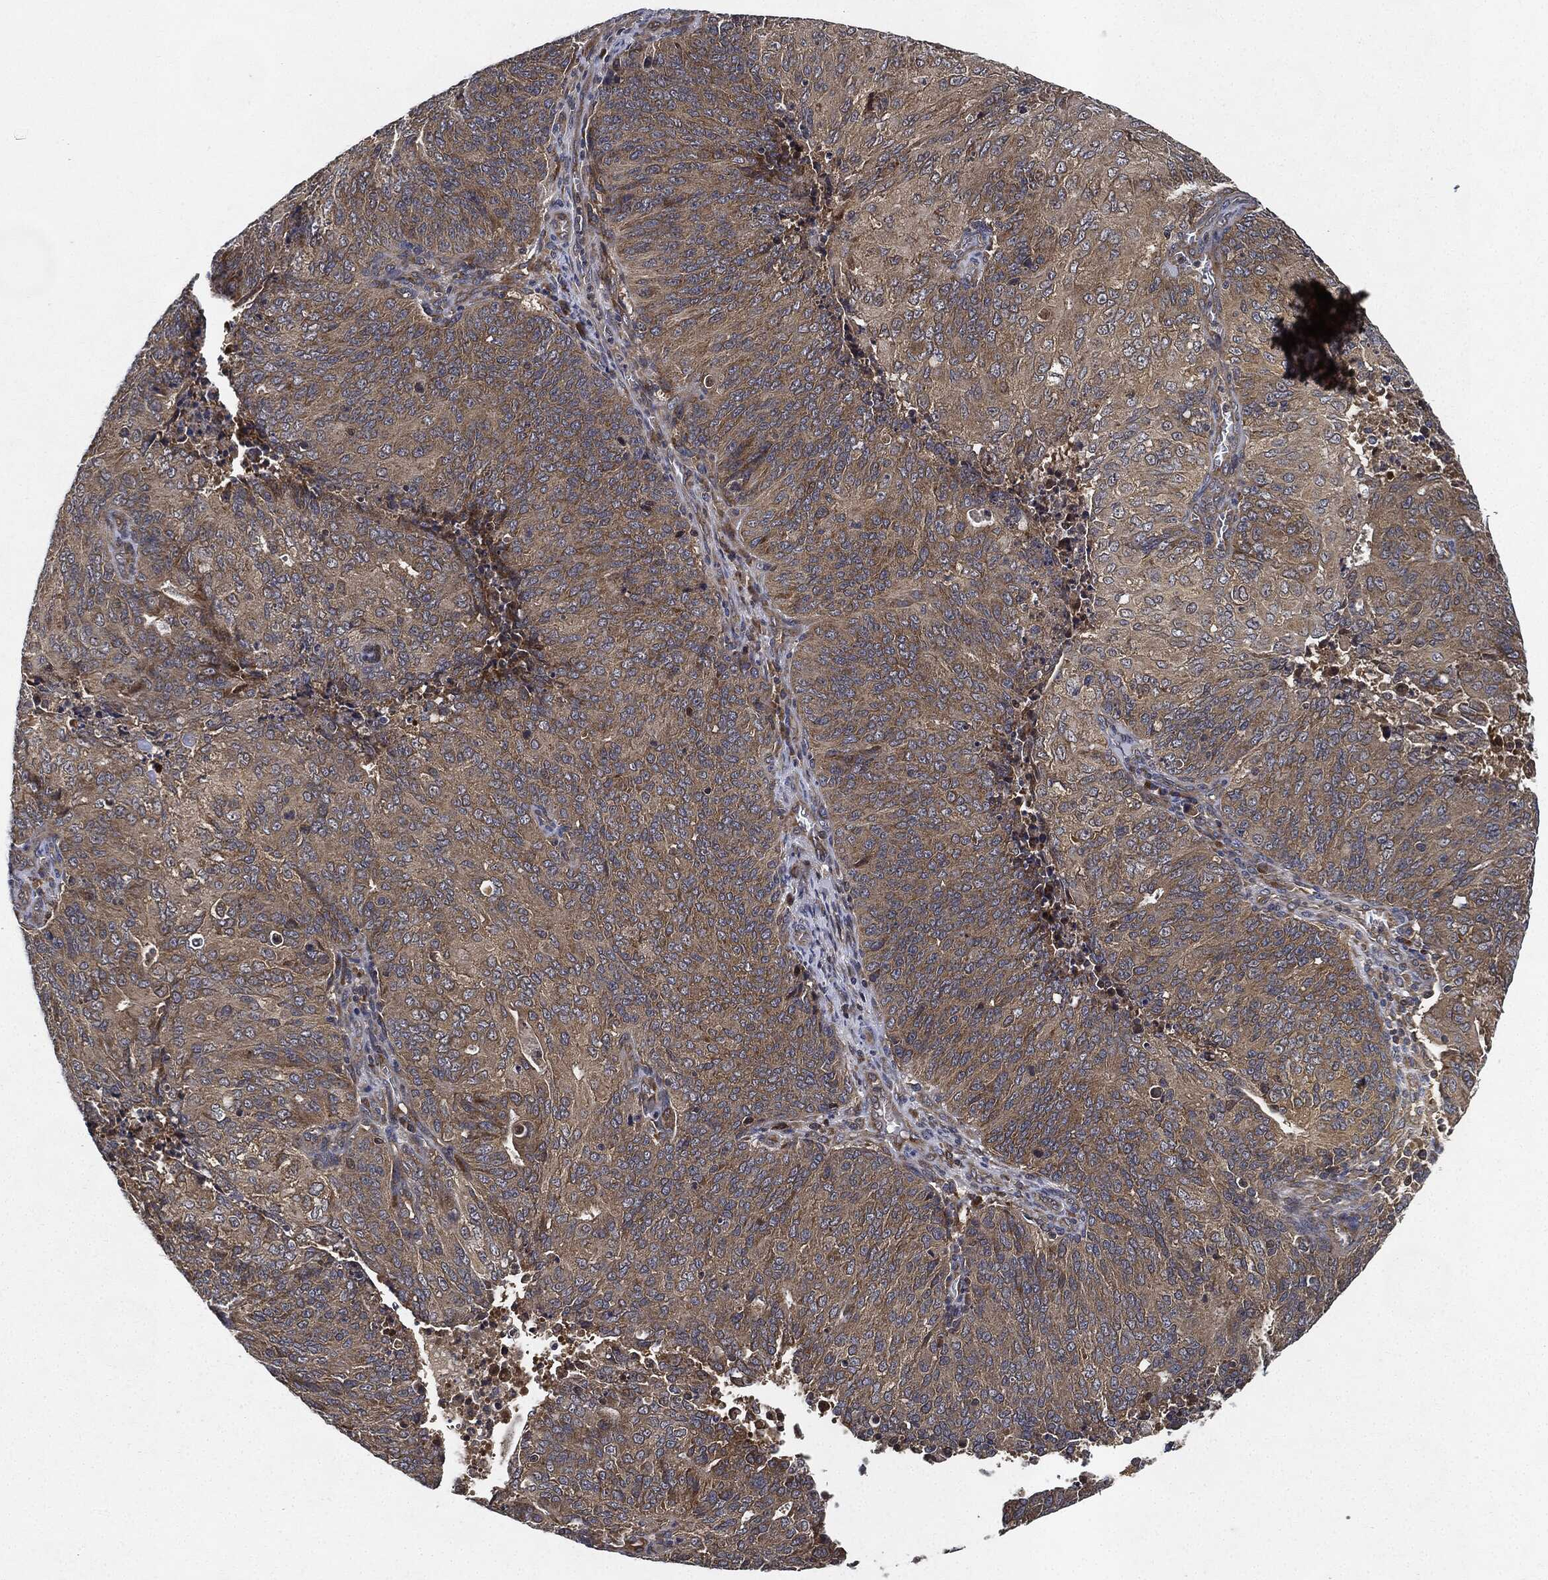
{"staining": {"intensity": "weak", "quantity": ">75%", "location": "cytoplasmic/membranous"}, "tissue": "endometrial cancer", "cell_type": "Tumor cells", "image_type": "cancer", "snomed": [{"axis": "morphology", "description": "Adenocarcinoma, NOS"}, {"axis": "topography", "description": "Endometrium"}], "caption": "This histopathology image reveals endometrial cancer (adenocarcinoma) stained with immunohistochemistry (IHC) to label a protein in brown. The cytoplasmic/membranous of tumor cells show weak positivity for the protein. Nuclei are counter-stained blue.", "gene": "MLST8", "patient": {"sex": "female", "age": 82}}